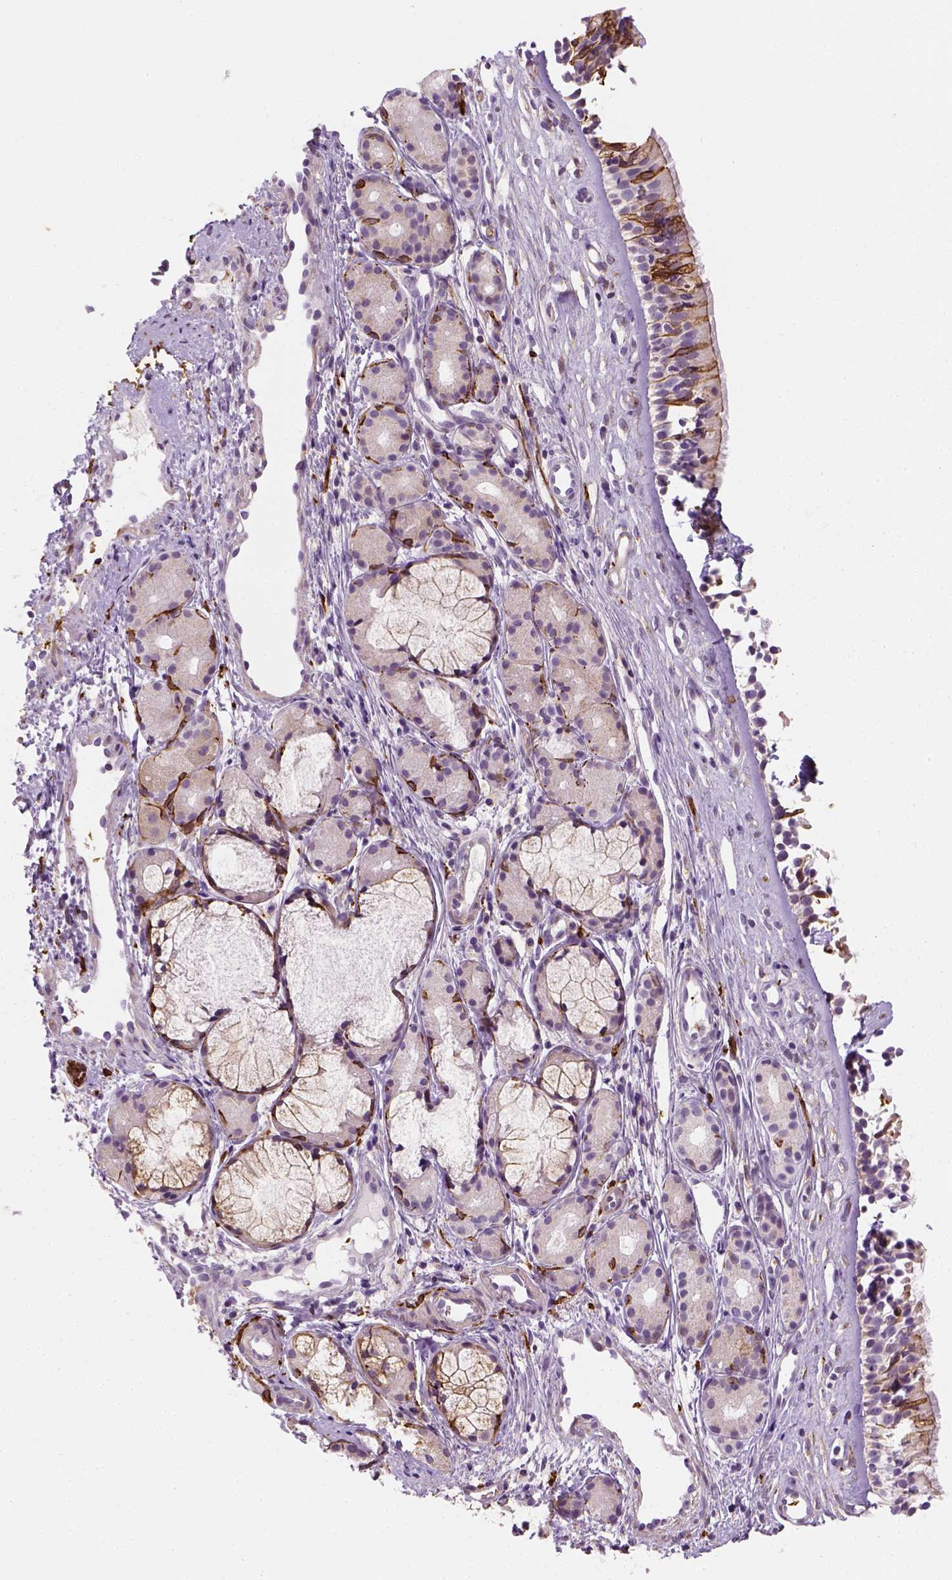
{"staining": {"intensity": "strong", "quantity": "<25%", "location": "cytoplasmic/membranous"}, "tissue": "nasopharynx", "cell_type": "Respiratory epithelial cells", "image_type": "normal", "snomed": [{"axis": "morphology", "description": "Normal tissue, NOS"}, {"axis": "topography", "description": "Nasopharynx"}], "caption": "High-power microscopy captured an immunohistochemistry histopathology image of normal nasopharynx, revealing strong cytoplasmic/membranous expression in approximately <25% of respiratory epithelial cells. (DAB = brown stain, brightfield microscopy at high magnification).", "gene": "CACNB1", "patient": {"sex": "female", "age": 52}}